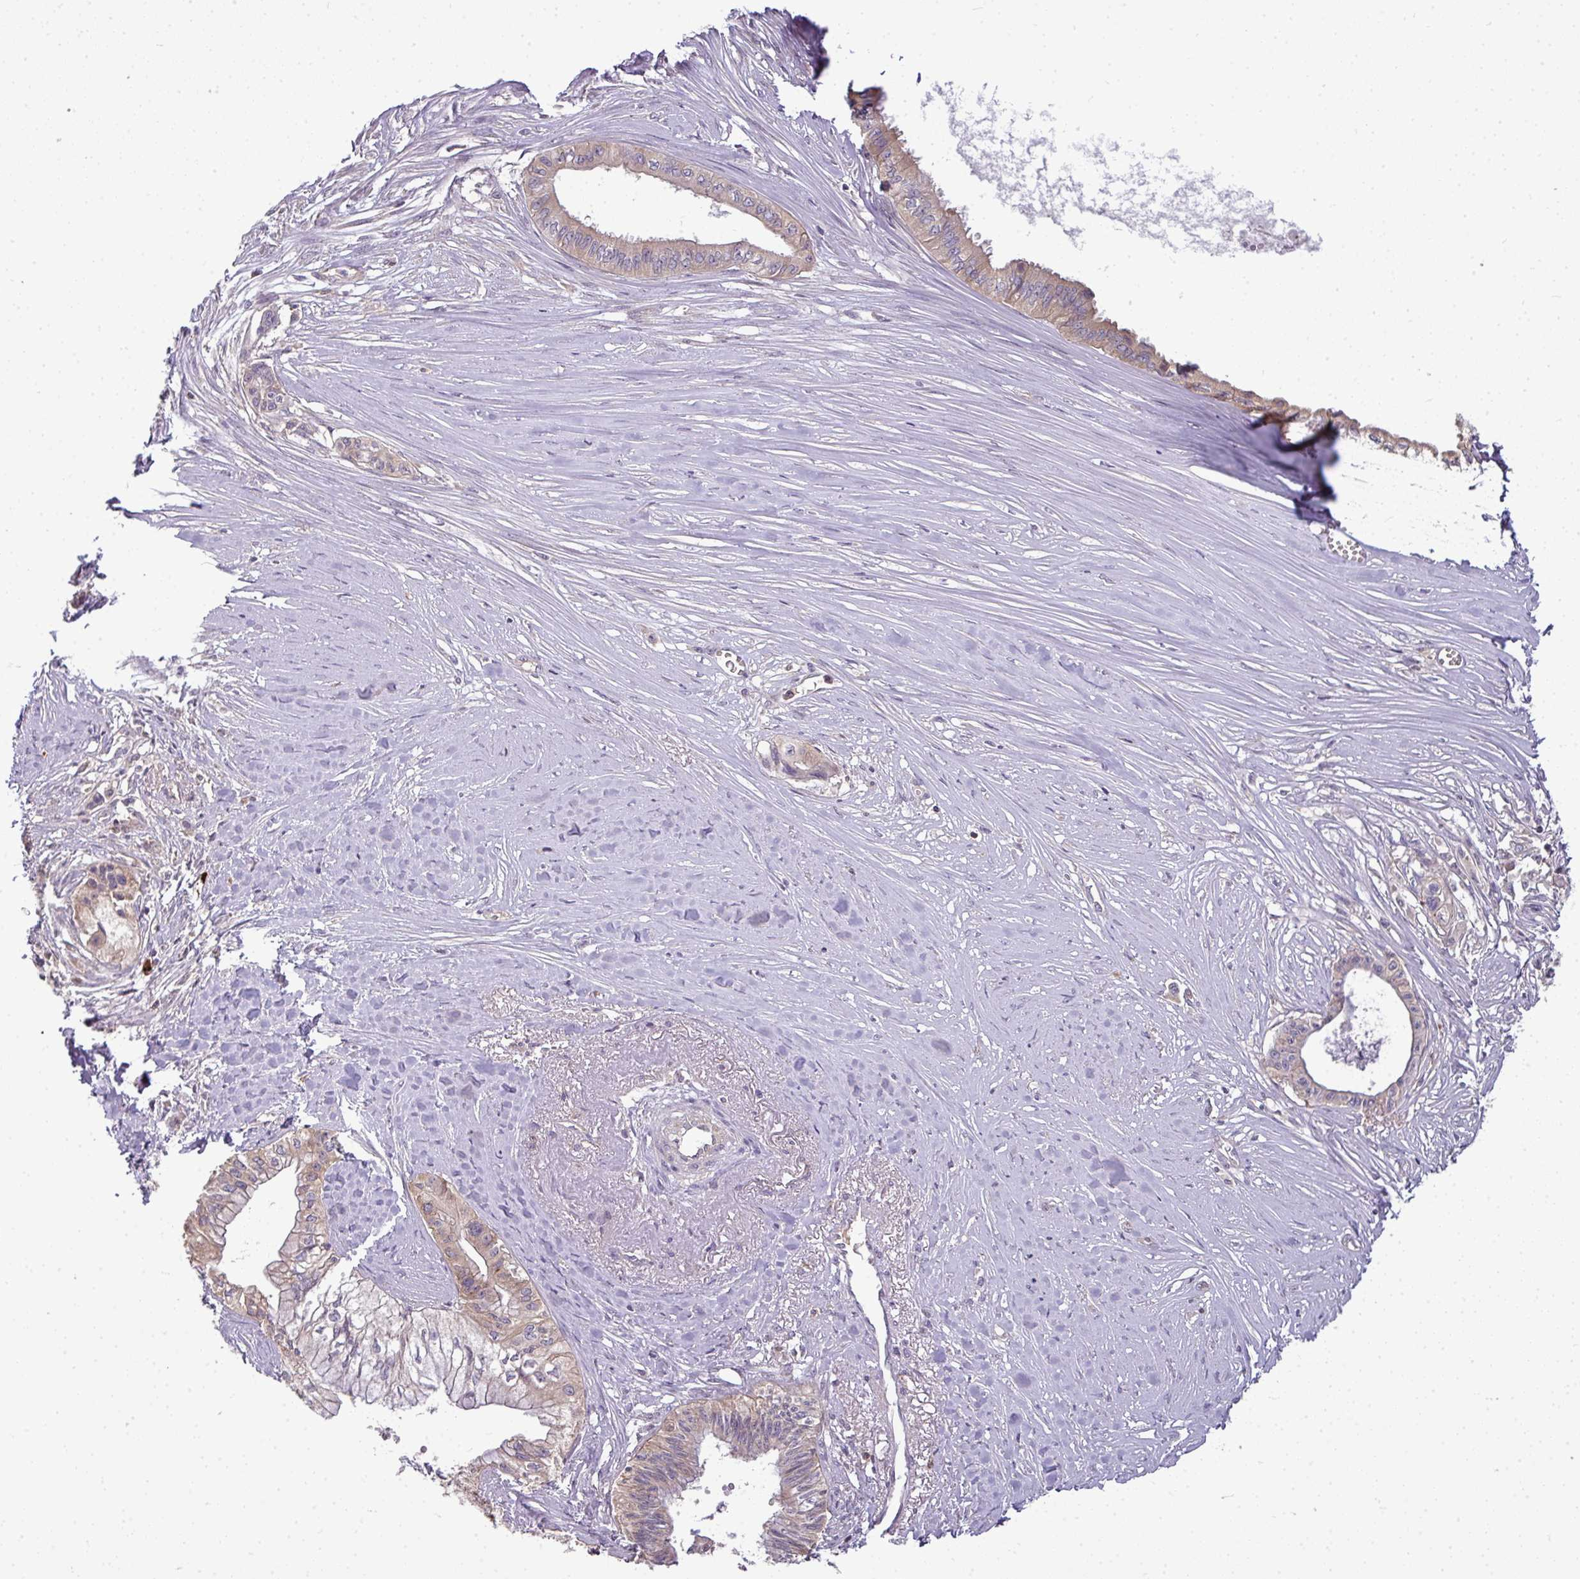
{"staining": {"intensity": "weak", "quantity": ">75%", "location": "cytoplasmic/membranous"}, "tissue": "pancreatic cancer", "cell_type": "Tumor cells", "image_type": "cancer", "snomed": [{"axis": "morphology", "description": "Adenocarcinoma, NOS"}, {"axis": "topography", "description": "Pancreas"}], "caption": "Protein expression analysis of adenocarcinoma (pancreatic) reveals weak cytoplasmic/membranous expression in approximately >75% of tumor cells.", "gene": "STAT5A", "patient": {"sex": "male", "age": 71}}